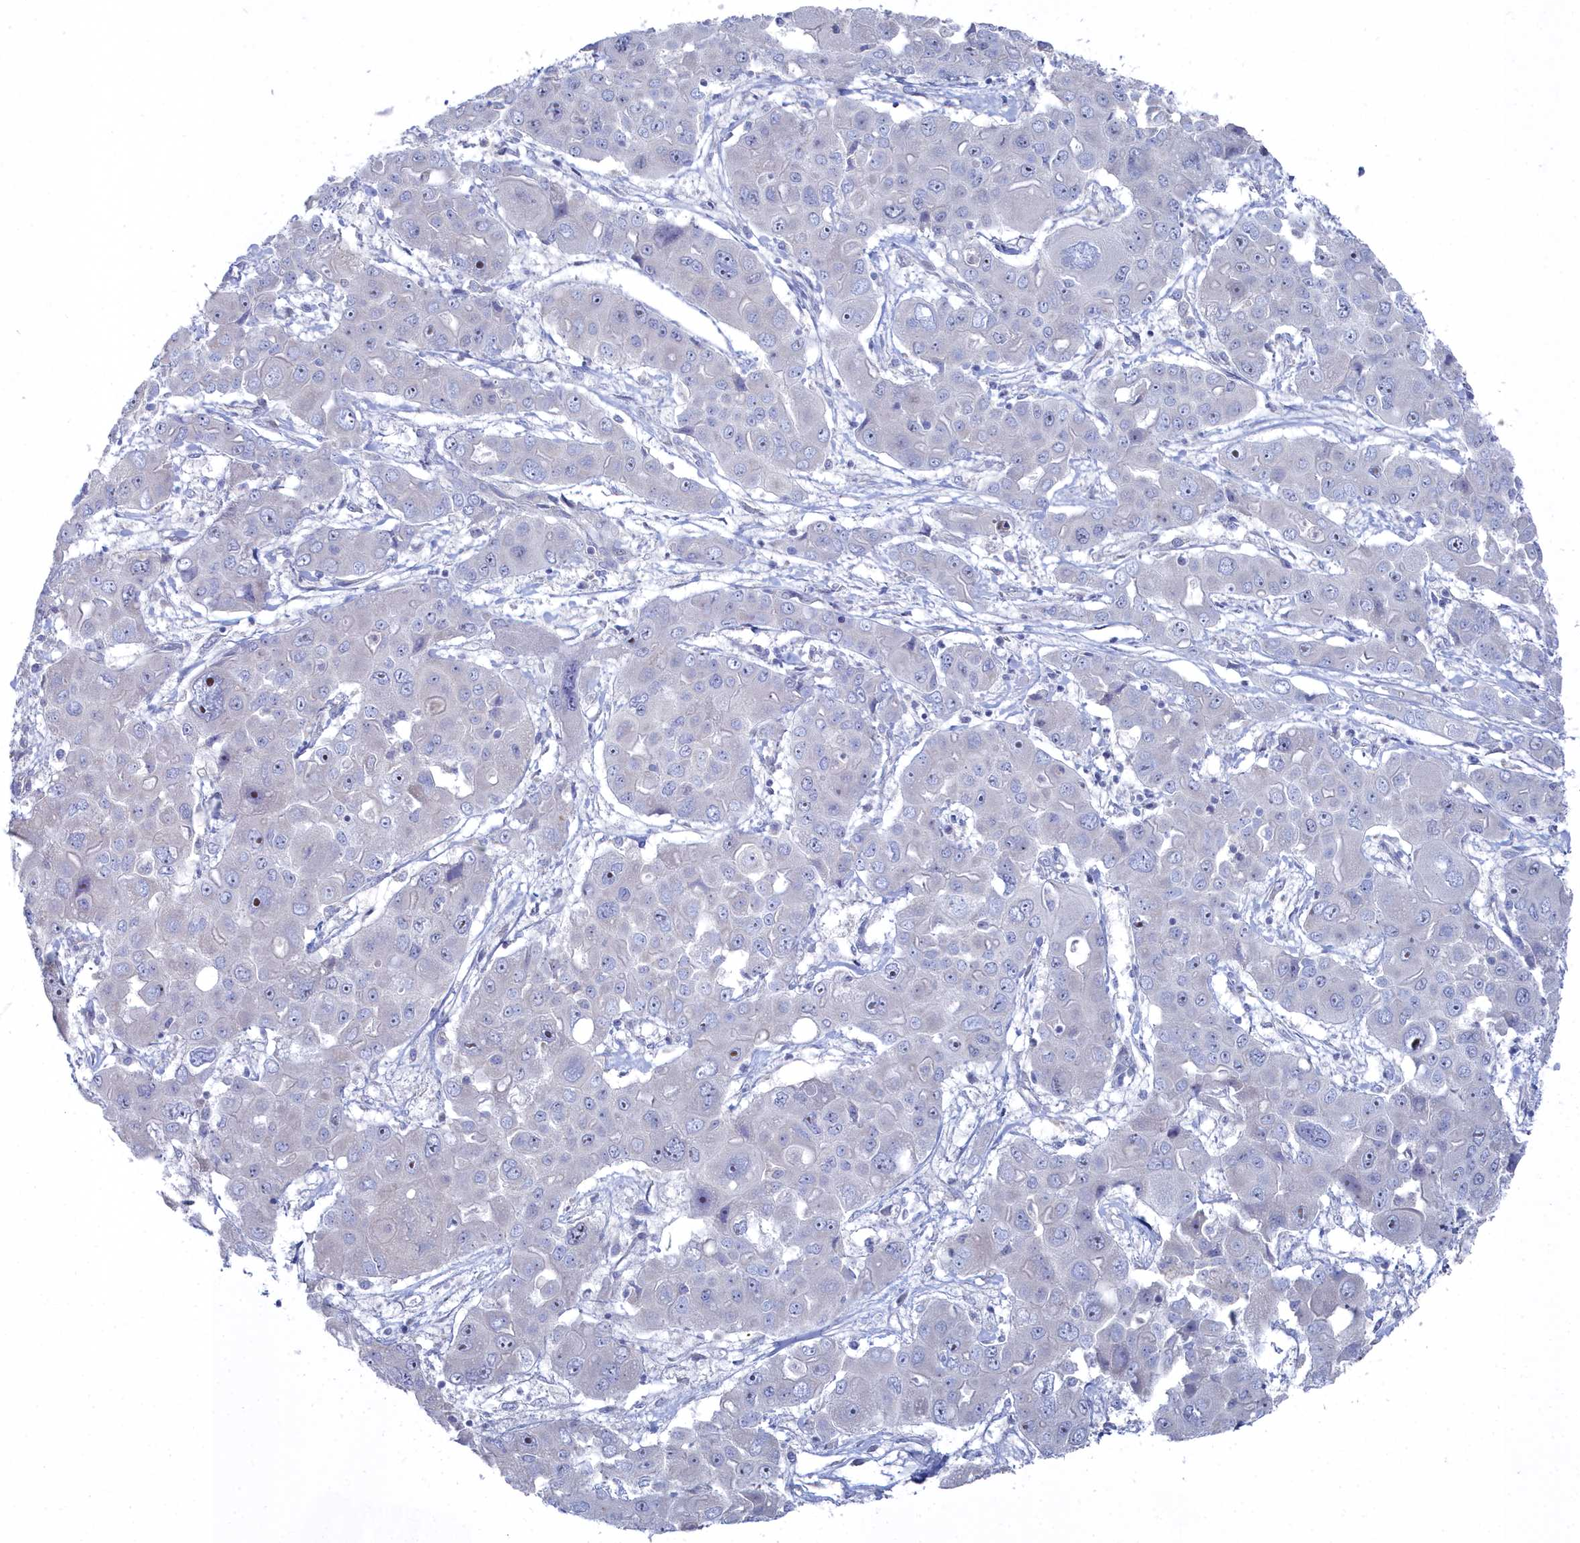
{"staining": {"intensity": "negative", "quantity": "none", "location": "none"}, "tissue": "liver cancer", "cell_type": "Tumor cells", "image_type": "cancer", "snomed": [{"axis": "morphology", "description": "Cholangiocarcinoma"}, {"axis": "topography", "description": "Liver"}], "caption": "IHC image of cholangiocarcinoma (liver) stained for a protein (brown), which displays no staining in tumor cells. The staining is performed using DAB brown chromogen with nuclei counter-stained in using hematoxylin.", "gene": "CCDC149", "patient": {"sex": "male", "age": 67}}